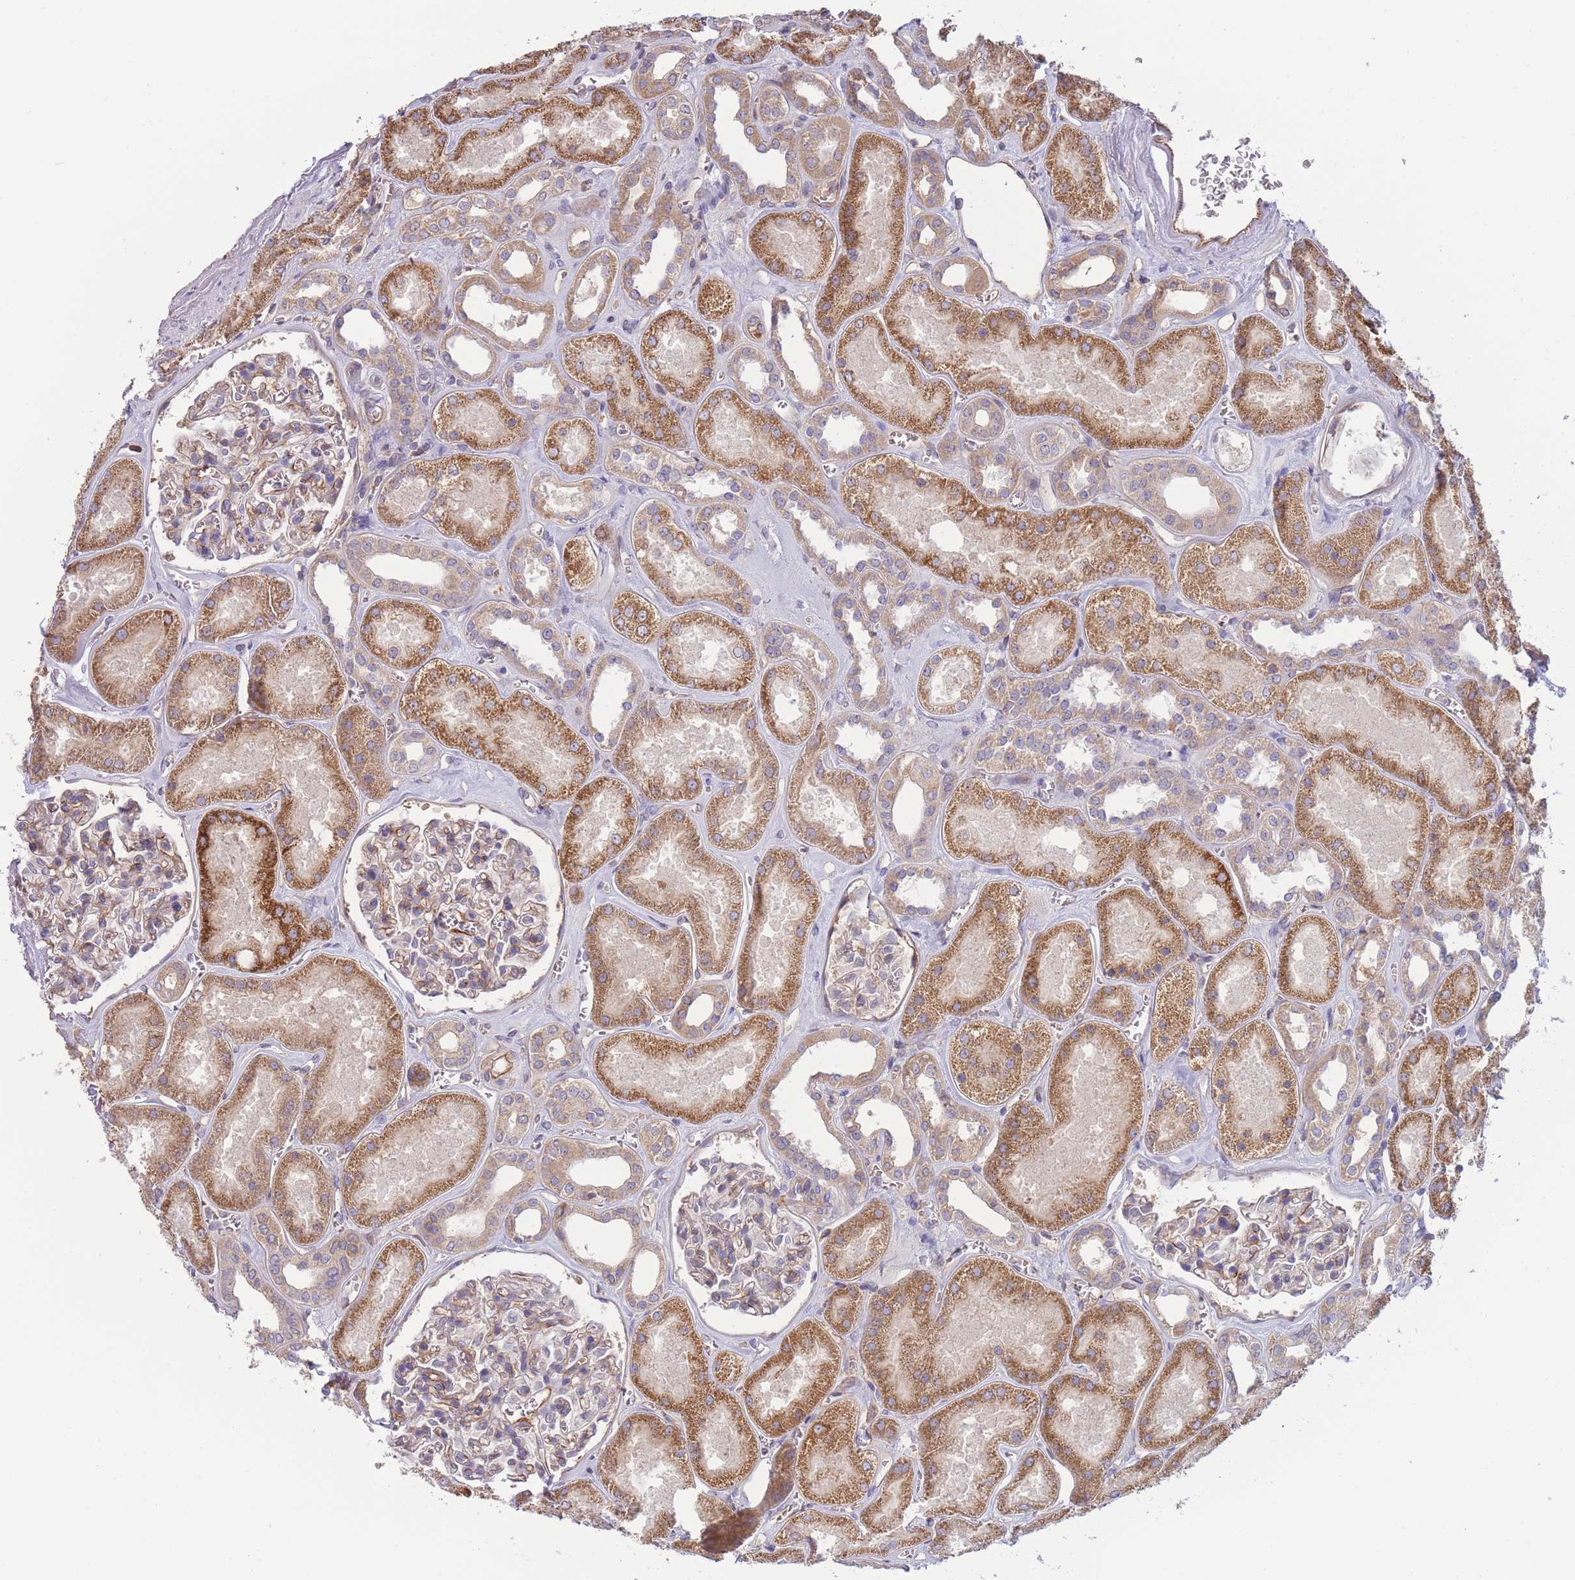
{"staining": {"intensity": "moderate", "quantity": "<25%", "location": "cytoplasmic/membranous"}, "tissue": "kidney", "cell_type": "Cells in glomeruli", "image_type": "normal", "snomed": [{"axis": "morphology", "description": "Normal tissue, NOS"}, {"axis": "morphology", "description": "Adenocarcinoma, NOS"}, {"axis": "topography", "description": "Kidney"}], "caption": "This image shows normal kidney stained with immunohistochemistry (IHC) to label a protein in brown. The cytoplasmic/membranous of cells in glomeruli show moderate positivity for the protein. Nuclei are counter-stained blue.", "gene": "NDUFAF5", "patient": {"sex": "female", "age": 68}}